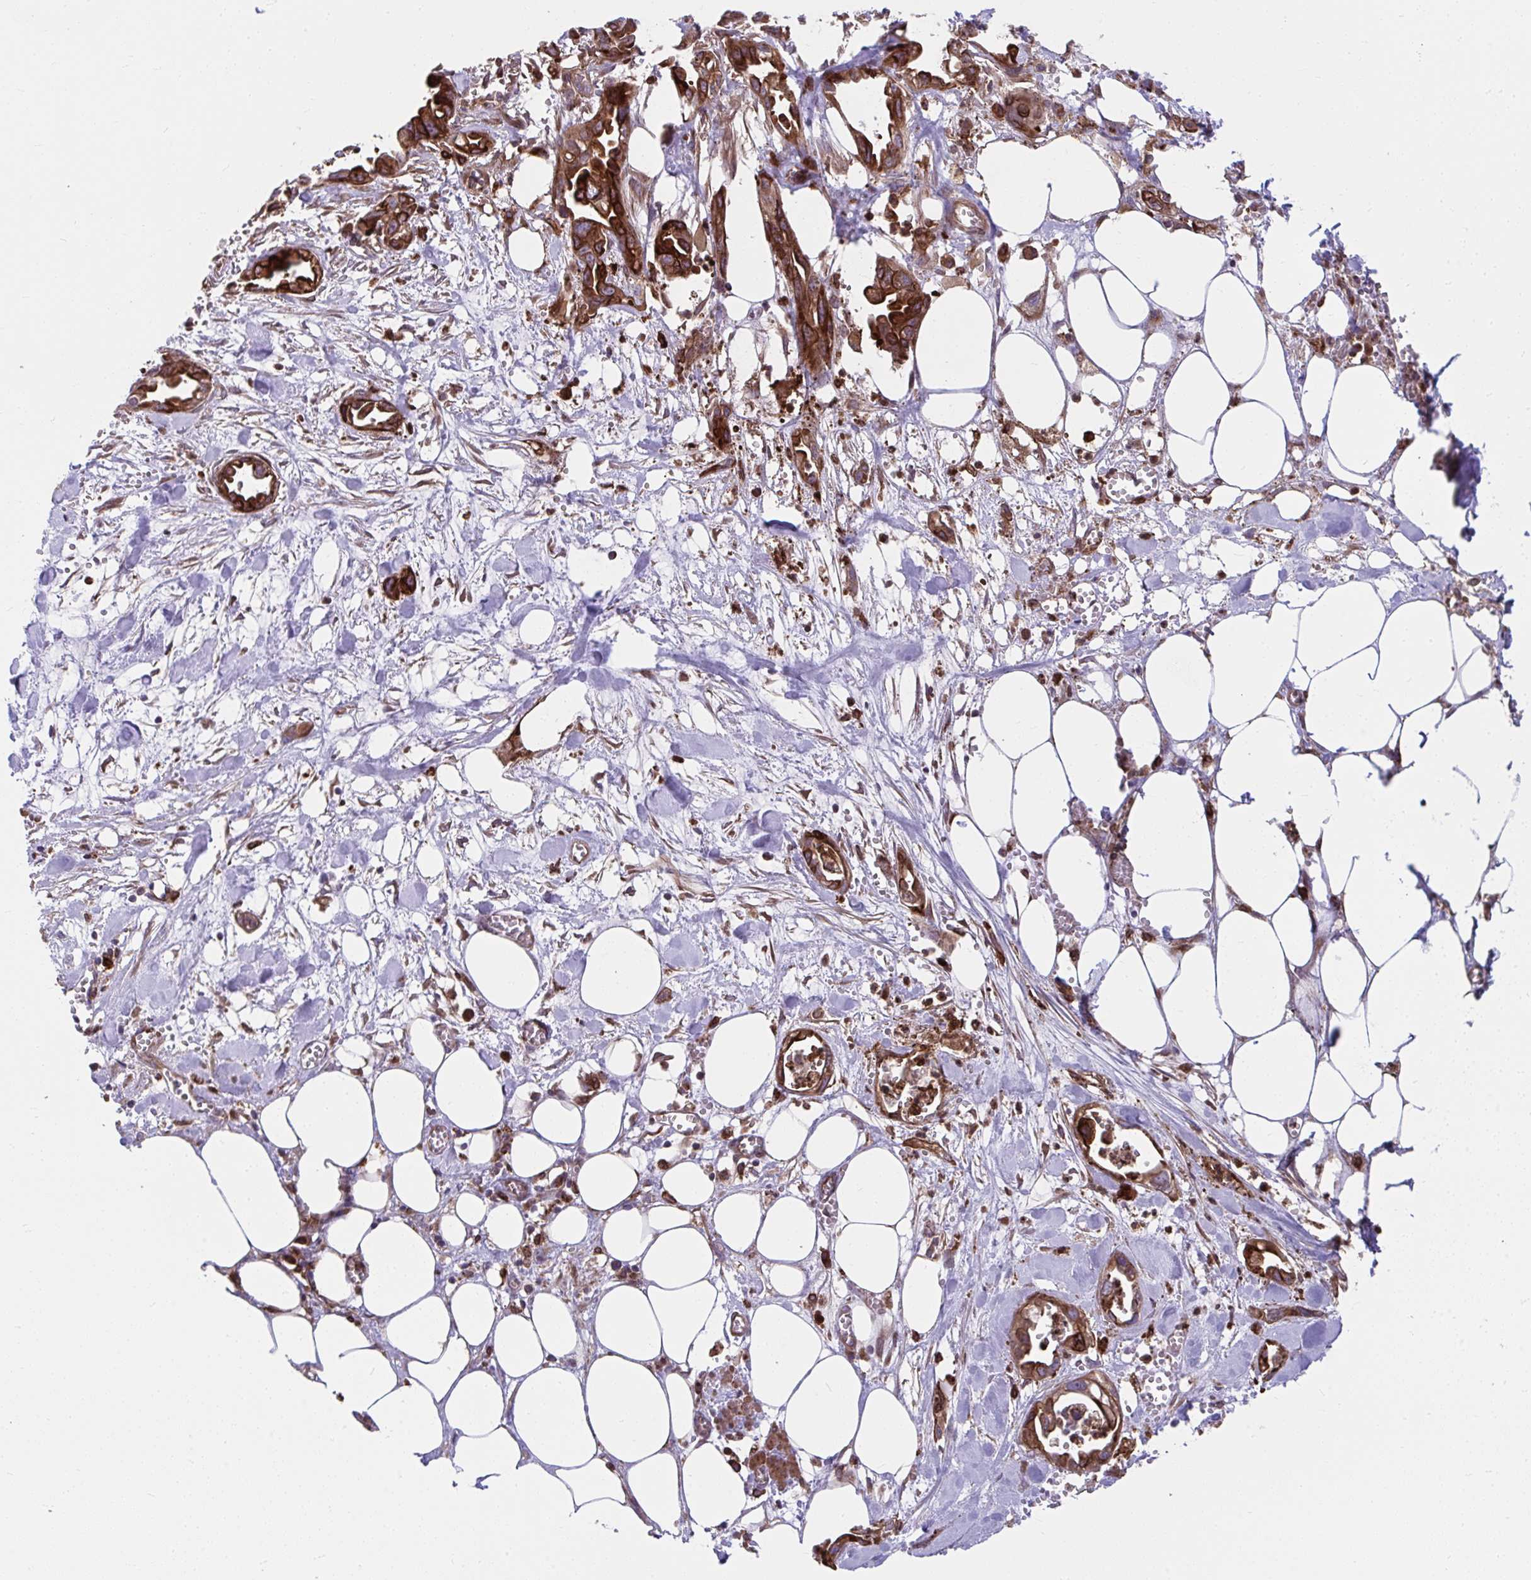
{"staining": {"intensity": "strong", "quantity": ">75%", "location": "cytoplasmic/membranous"}, "tissue": "pancreatic cancer", "cell_type": "Tumor cells", "image_type": "cancer", "snomed": [{"axis": "morphology", "description": "Adenocarcinoma, NOS"}, {"axis": "topography", "description": "Pancreas"}], "caption": "Human pancreatic adenocarcinoma stained with a brown dye demonstrates strong cytoplasmic/membranous positive positivity in approximately >75% of tumor cells.", "gene": "STIM2", "patient": {"sex": "female", "age": 73}}